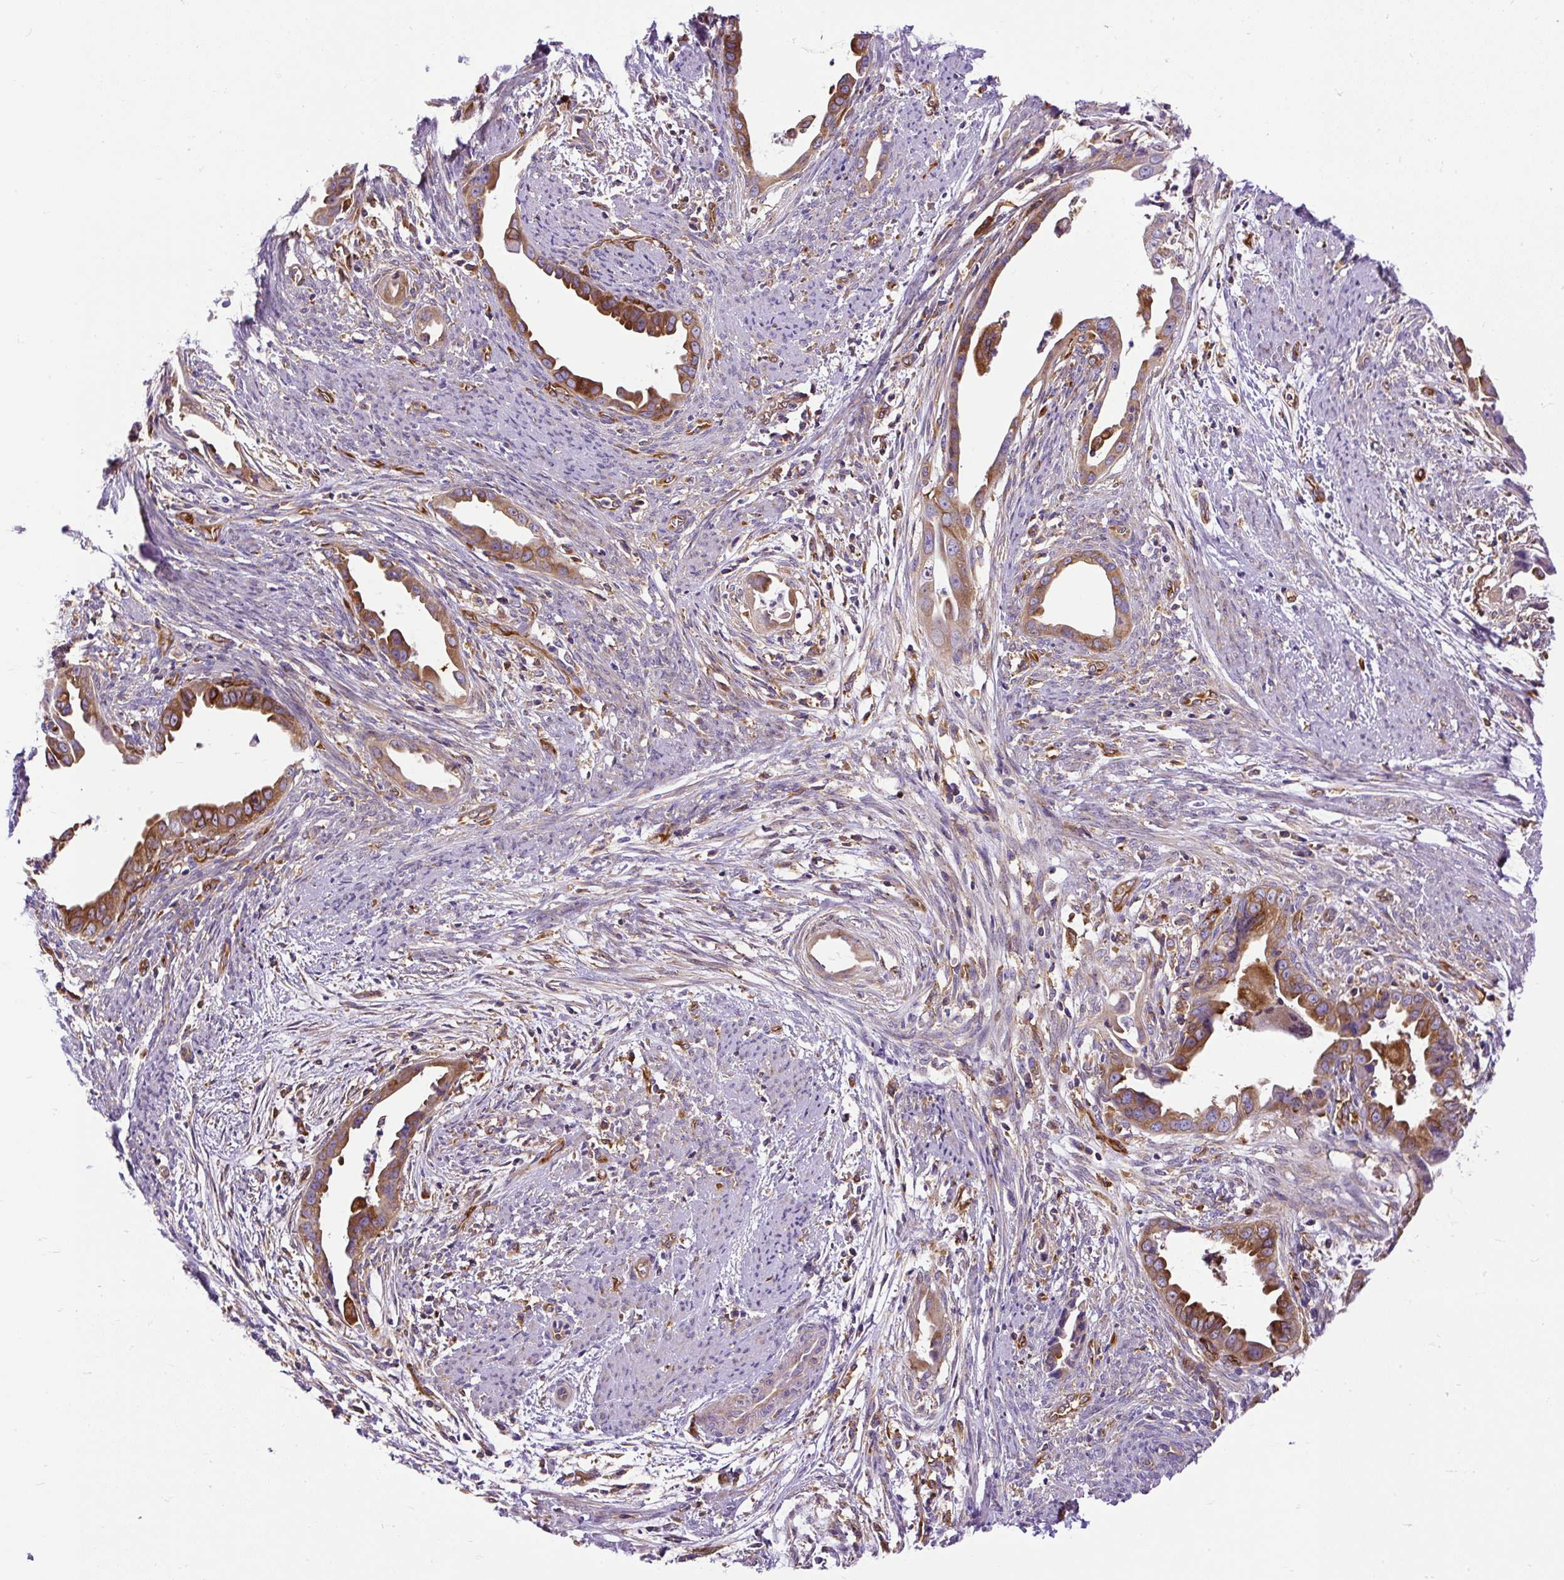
{"staining": {"intensity": "strong", "quantity": ">75%", "location": "cytoplasmic/membranous"}, "tissue": "endometrial cancer", "cell_type": "Tumor cells", "image_type": "cancer", "snomed": [{"axis": "morphology", "description": "Adenocarcinoma, NOS"}, {"axis": "topography", "description": "Endometrium"}], "caption": "Adenocarcinoma (endometrial) tissue displays strong cytoplasmic/membranous expression in about >75% of tumor cells, visualized by immunohistochemistry. Using DAB (3,3'-diaminobenzidine) (brown) and hematoxylin (blue) stains, captured at high magnification using brightfield microscopy.", "gene": "MAP1S", "patient": {"sex": "female", "age": 57}}